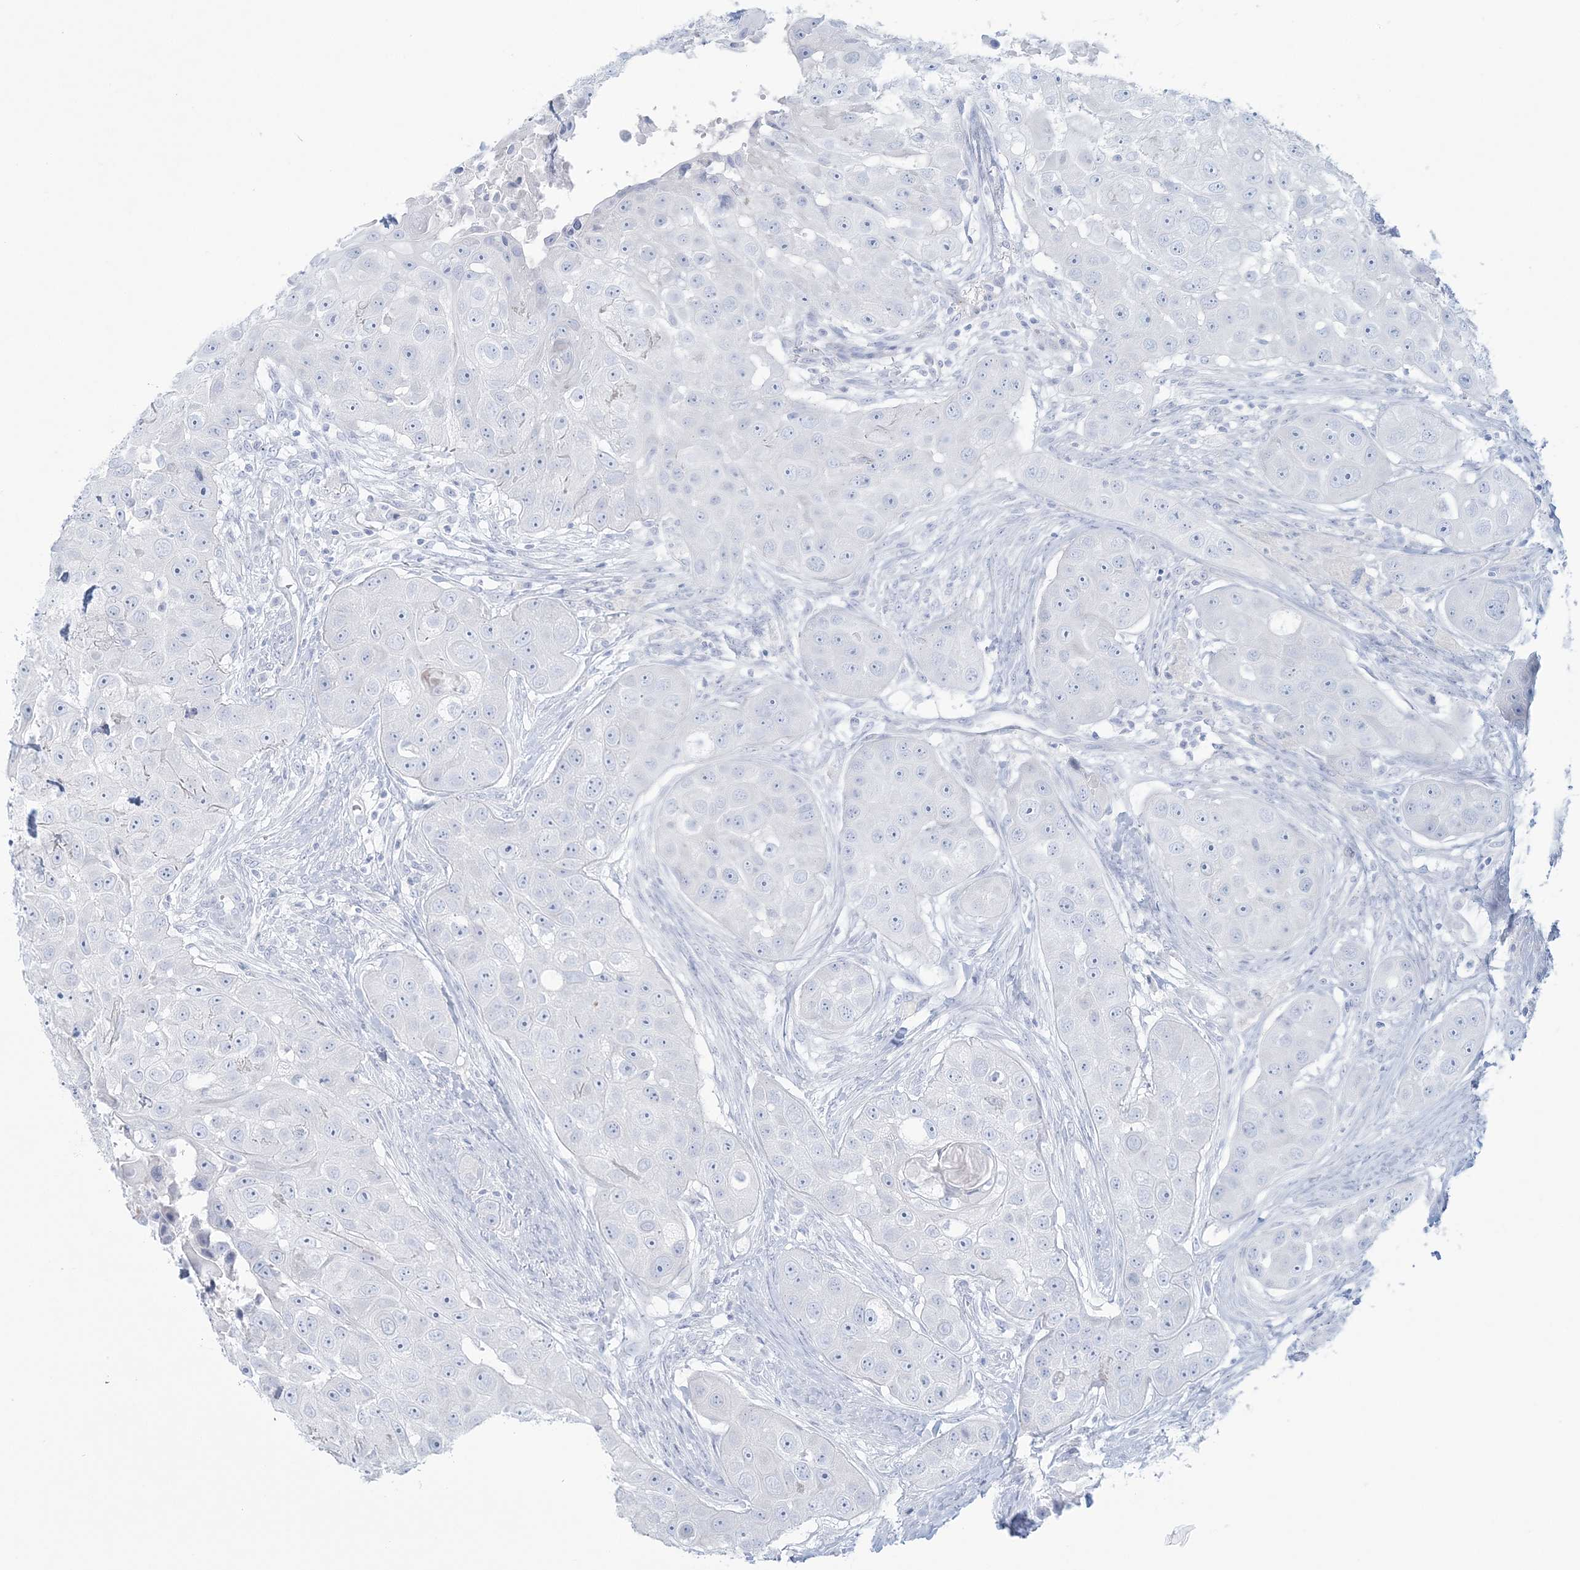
{"staining": {"intensity": "negative", "quantity": "none", "location": "none"}, "tissue": "head and neck cancer", "cell_type": "Tumor cells", "image_type": "cancer", "snomed": [{"axis": "morphology", "description": "Normal tissue, NOS"}, {"axis": "morphology", "description": "Squamous cell carcinoma, NOS"}, {"axis": "topography", "description": "Skeletal muscle"}, {"axis": "topography", "description": "Head-Neck"}], "caption": "Protein analysis of head and neck cancer (squamous cell carcinoma) exhibits no significant positivity in tumor cells. (Stains: DAB (3,3'-diaminobenzidine) IHC with hematoxylin counter stain, Microscopy: brightfield microscopy at high magnification).", "gene": "ADGB", "patient": {"sex": "male", "age": 51}}